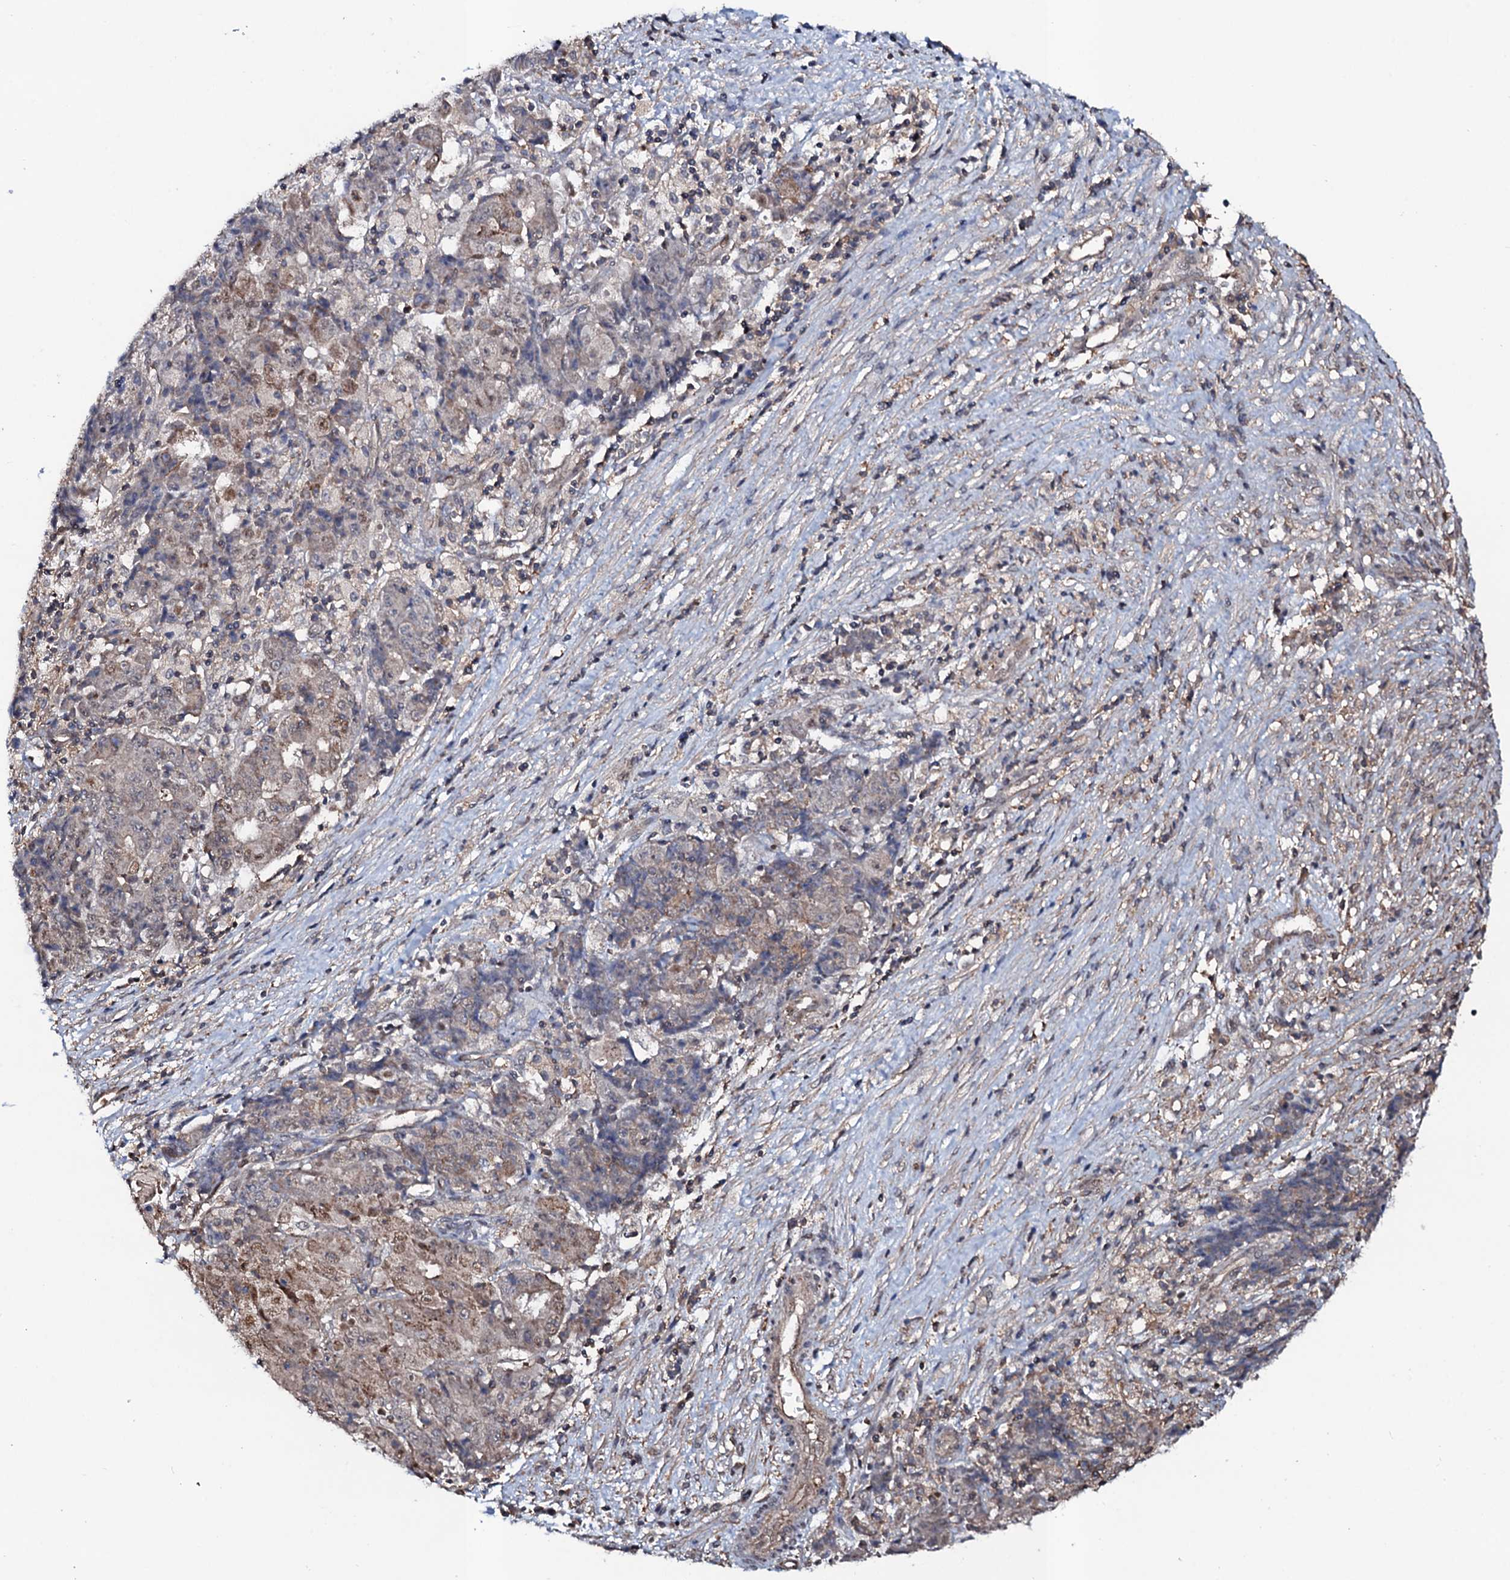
{"staining": {"intensity": "weak", "quantity": "25%-75%", "location": "cytoplasmic/membranous"}, "tissue": "ovarian cancer", "cell_type": "Tumor cells", "image_type": "cancer", "snomed": [{"axis": "morphology", "description": "Carcinoma, endometroid"}, {"axis": "topography", "description": "Ovary"}], "caption": "A brown stain labels weak cytoplasmic/membranous staining of a protein in ovarian endometroid carcinoma tumor cells.", "gene": "COG6", "patient": {"sex": "female", "age": 42}}